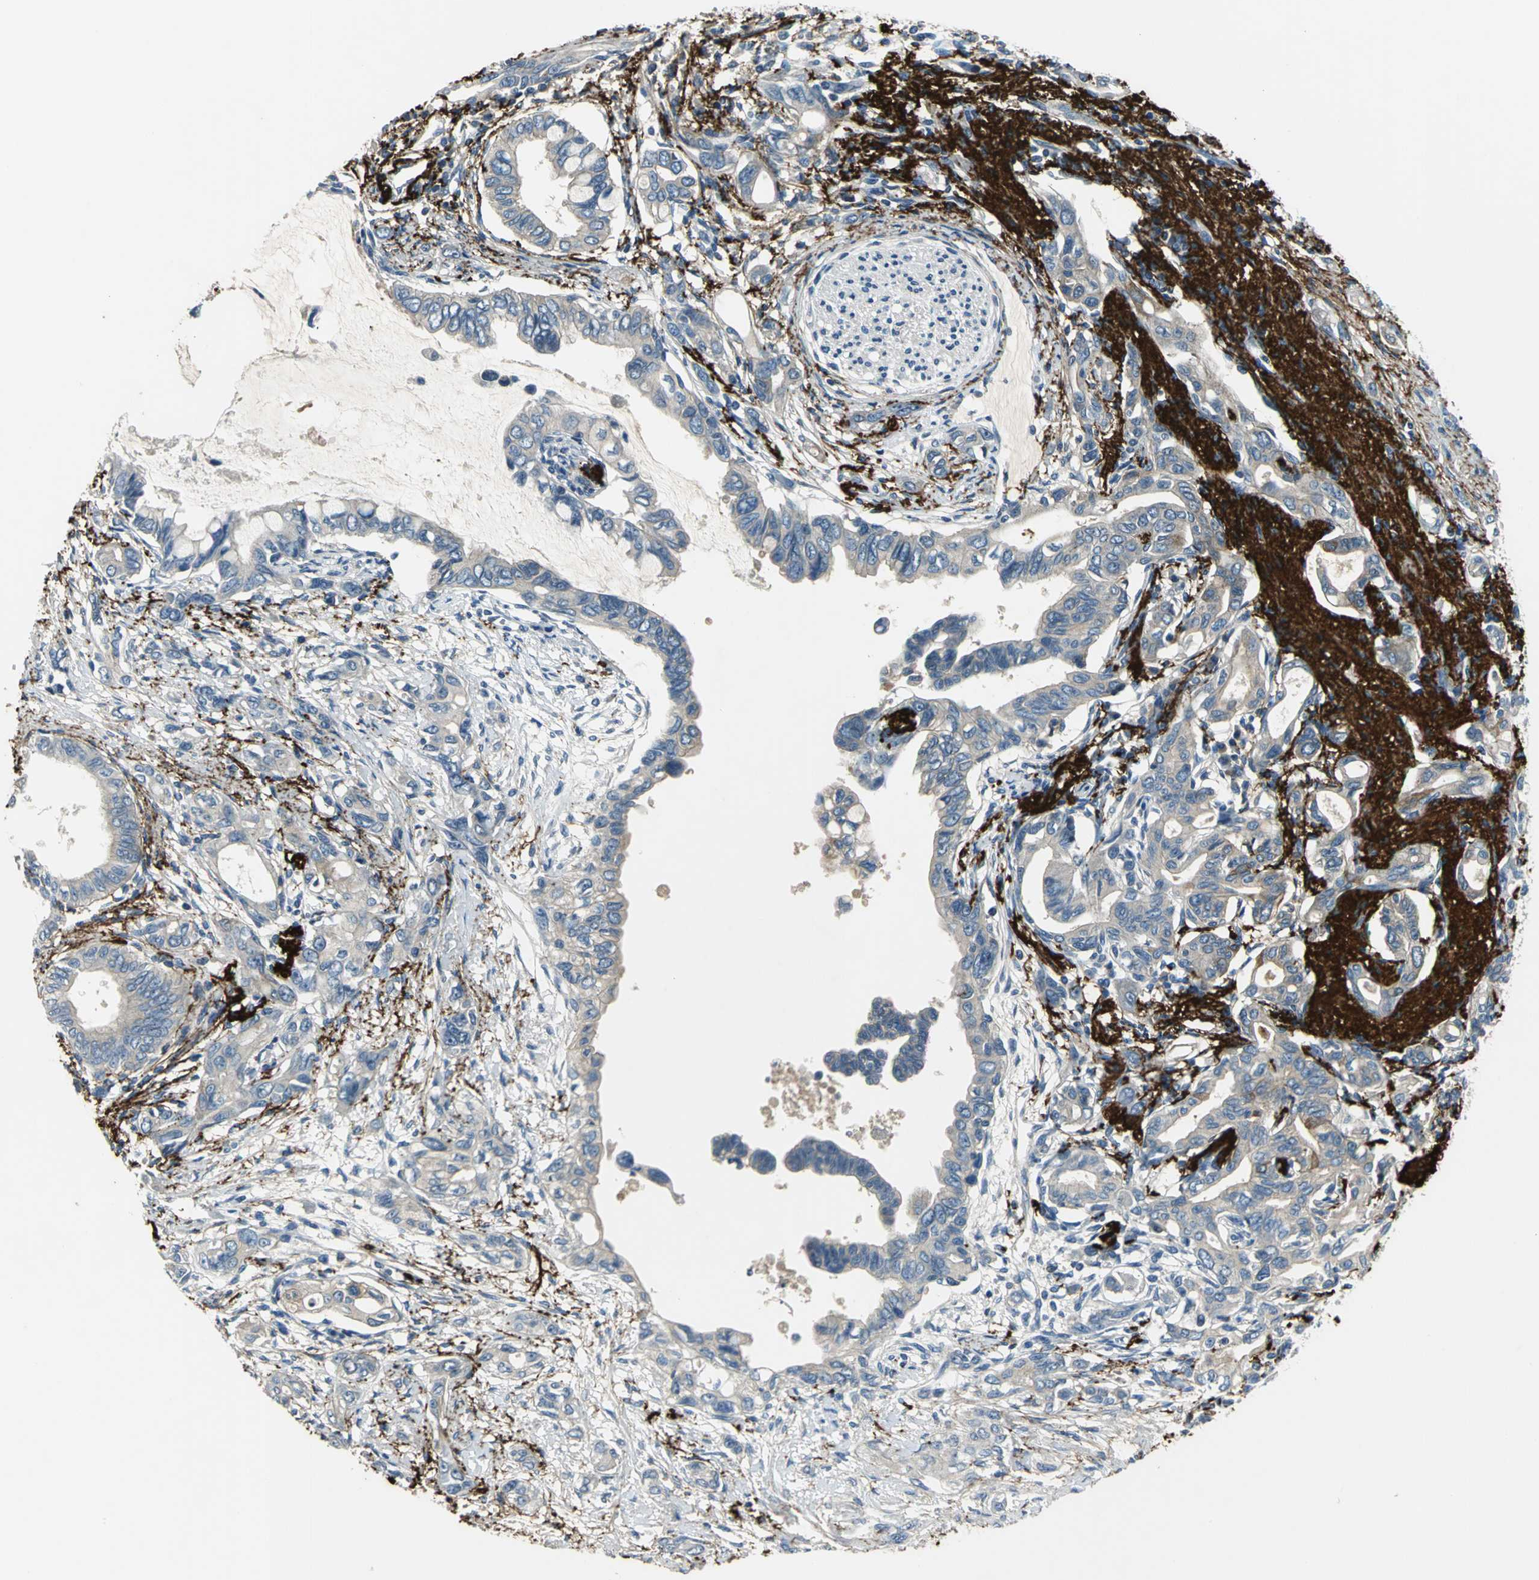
{"staining": {"intensity": "weak", "quantity": "<25%", "location": "cytoplasmic/membranous"}, "tissue": "pancreatic cancer", "cell_type": "Tumor cells", "image_type": "cancer", "snomed": [{"axis": "morphology", "description": "Adenocarcinoma, NOS"}, {"axis": "topography", "description": "Pancreas"}], "caption": "This is an immunohistochemistry image of pancreatic cancer. There is no expression in tumor cells.", "gene": "SLC16A7", "patient": {"sex": "female", "age": 60}}